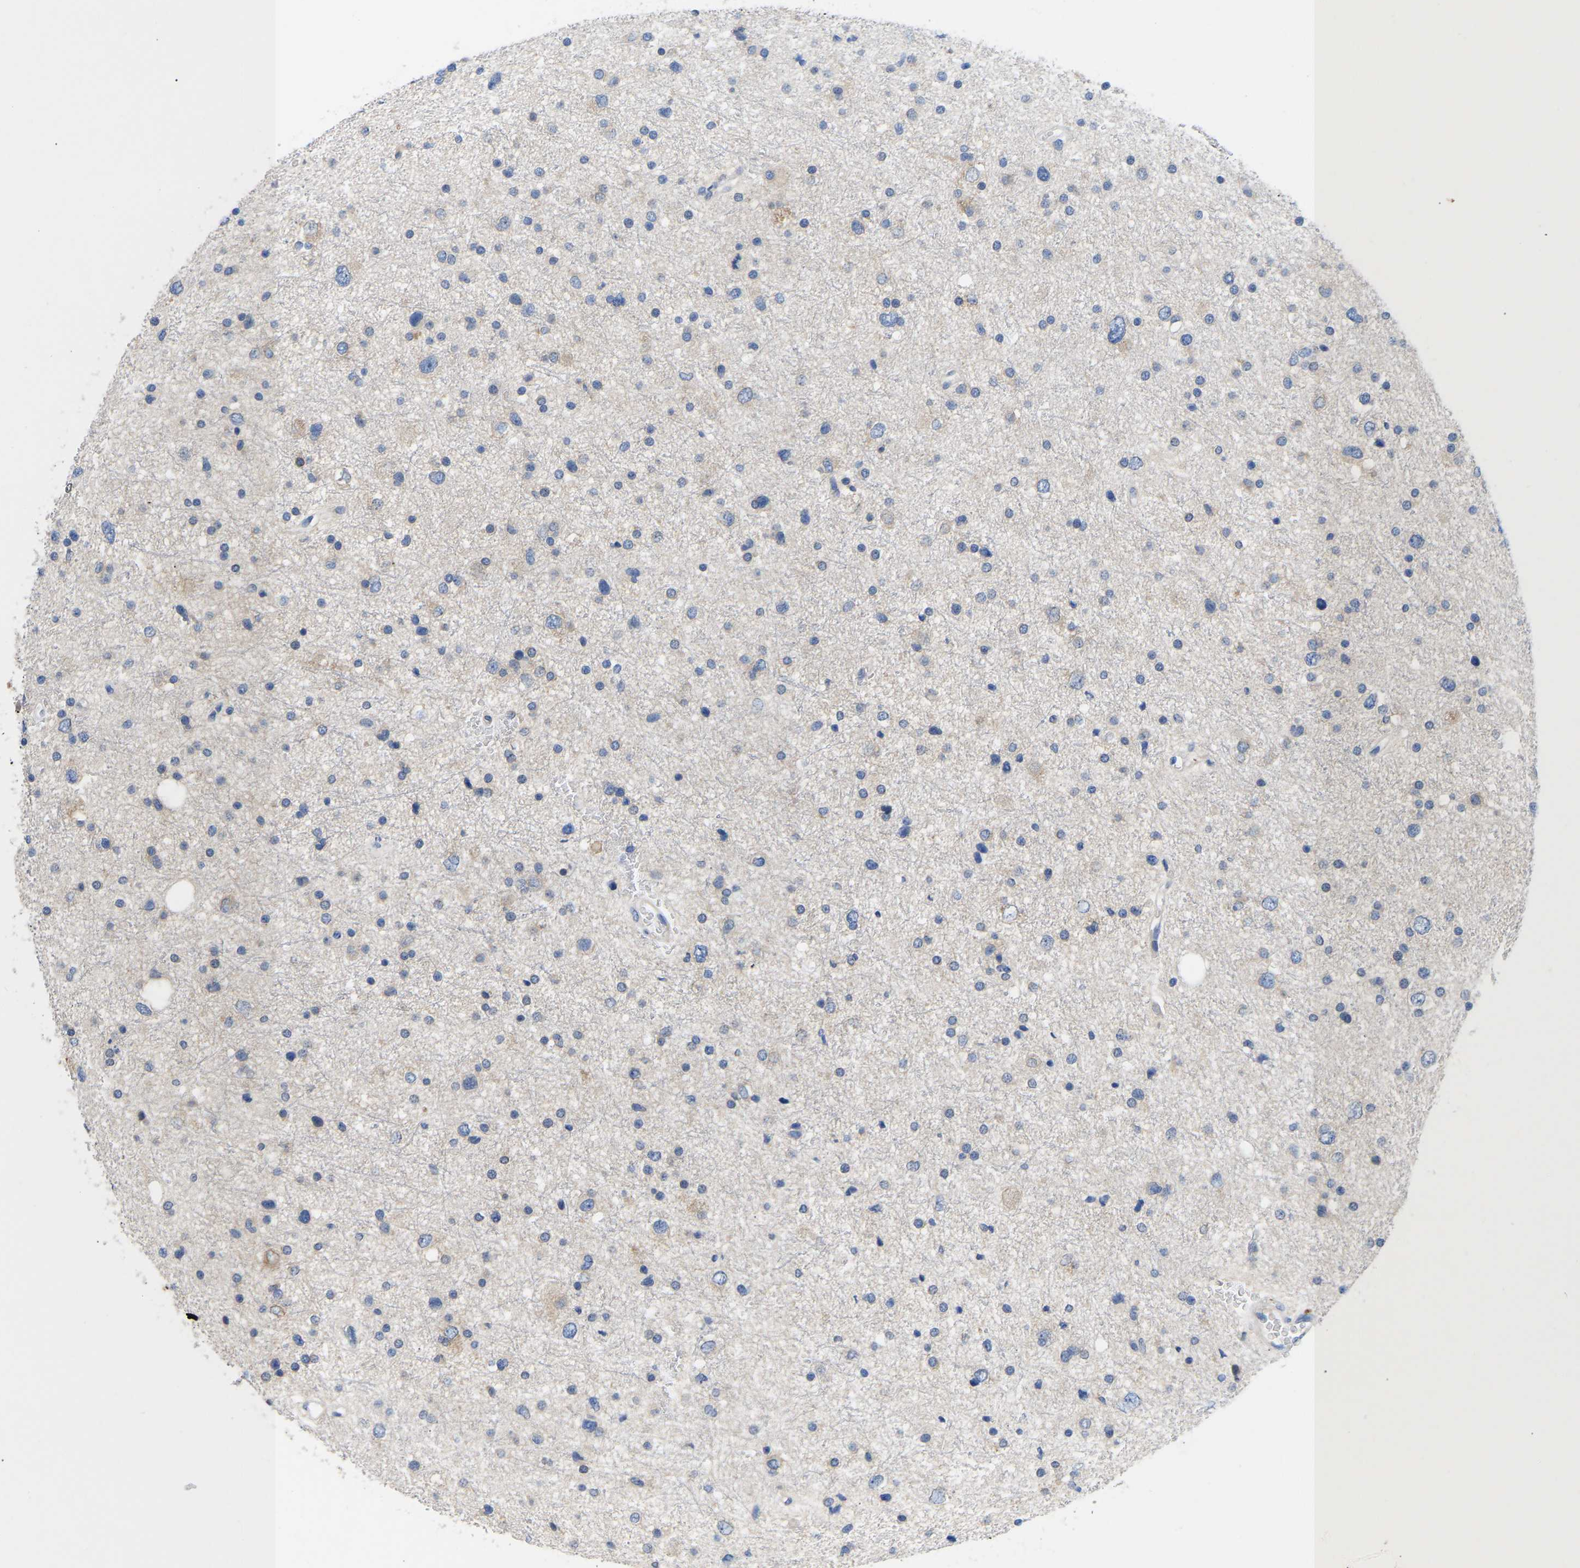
{"staining": {"intensity": "negative", "quantity": "none", "location": "none"}, "tissue": "glioma", "cell_type": "Tumor cells", "image_type": "cancer", "snomed": [{"axis": "morphology", "description": "Glioma, malignant, Low grade"}, {"axis": "topography", "description": "Brain"}], "caption": "The histopathology image reveals no staining of tumor cells in malignant glioma (low-grade).", "gene": "ABCA10", "patient": {"sex": "female", "age": 37}}